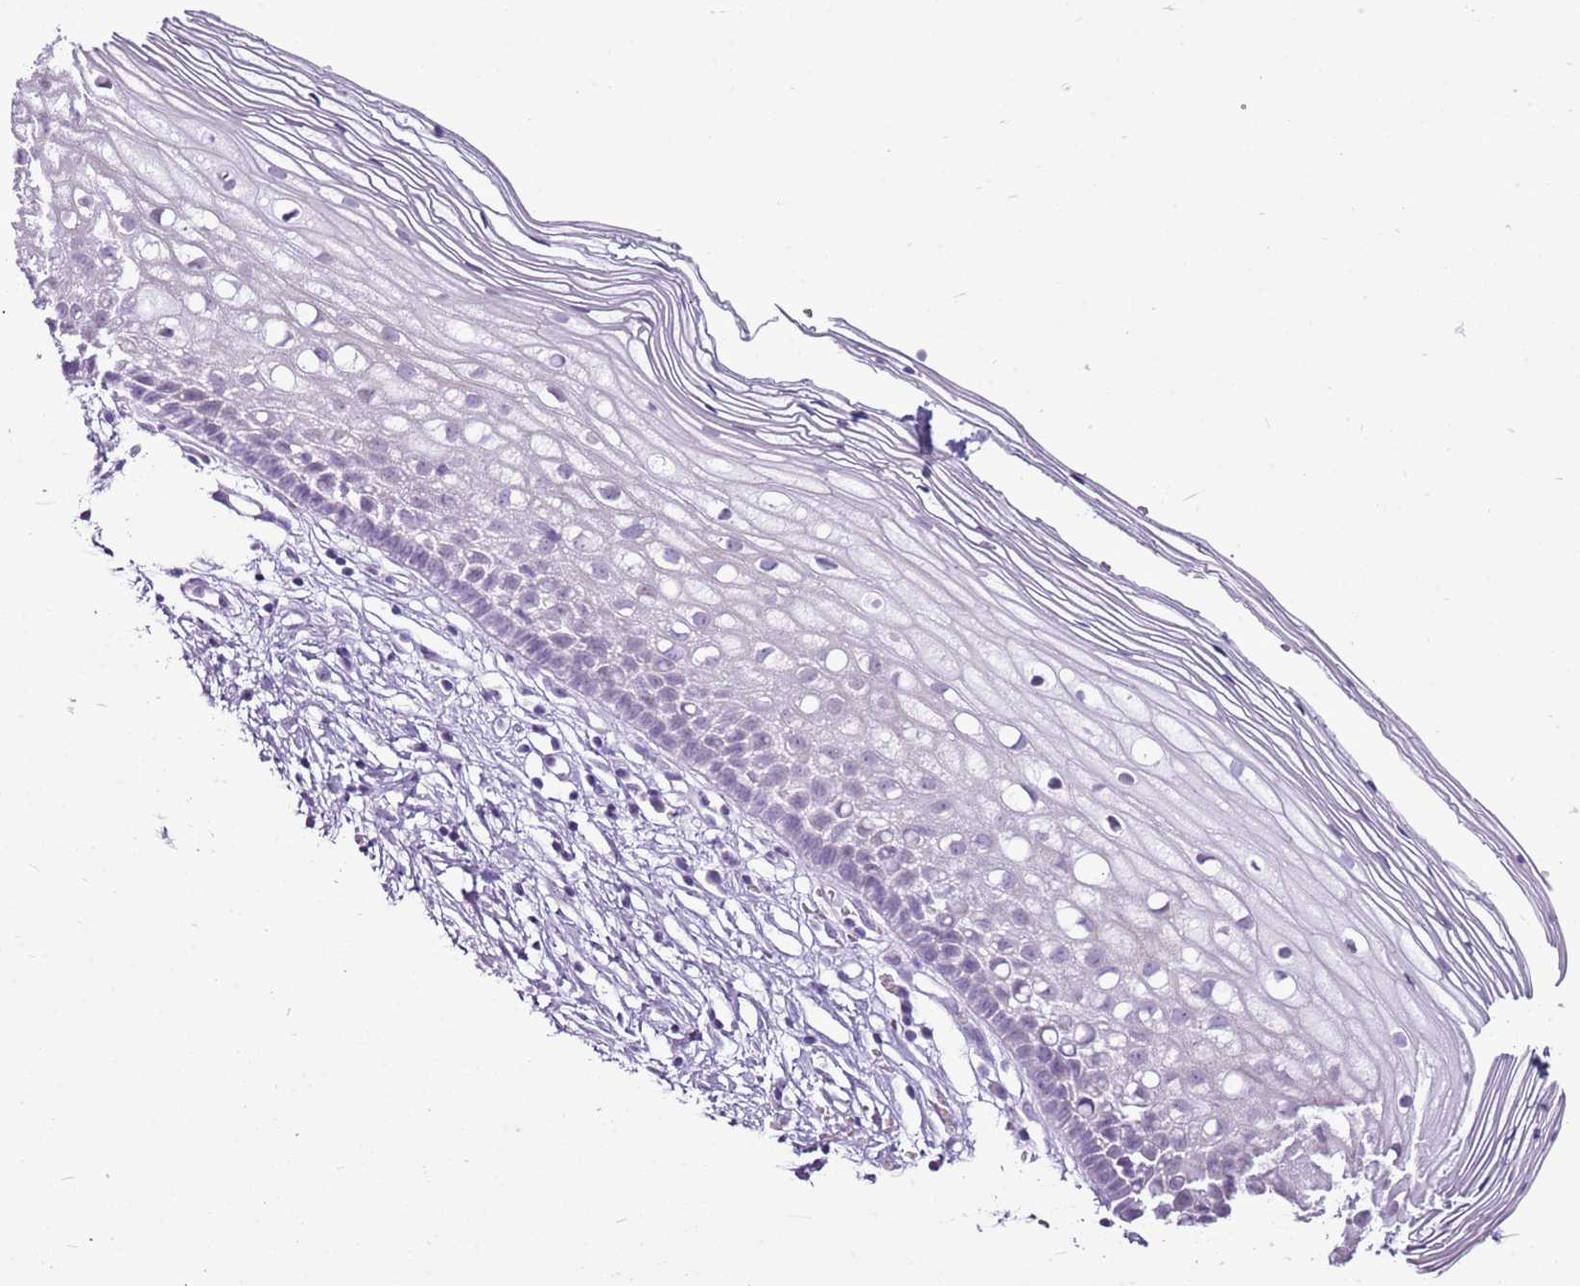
{"staining": {"intensity": "negative", "quantity": "none", "location": "none"}, "tissue": "cervix", "cell_type": "Glandular cells", "image_type": "normal", "snomed": [{"axis": "morphology", "description": "Normal tissue, NOS"}, {"axis": "topography", "description": "Cervix"}], "caption": "A photomicrograph of cervix stained for a protein reveals no brown staining in glandular cells. (DAB (3,3'-diaminobenzidine) immunohistochemistry, high magnification).", "gene": "RPL3L", "patient": {"sex": "female", "age": 27}}